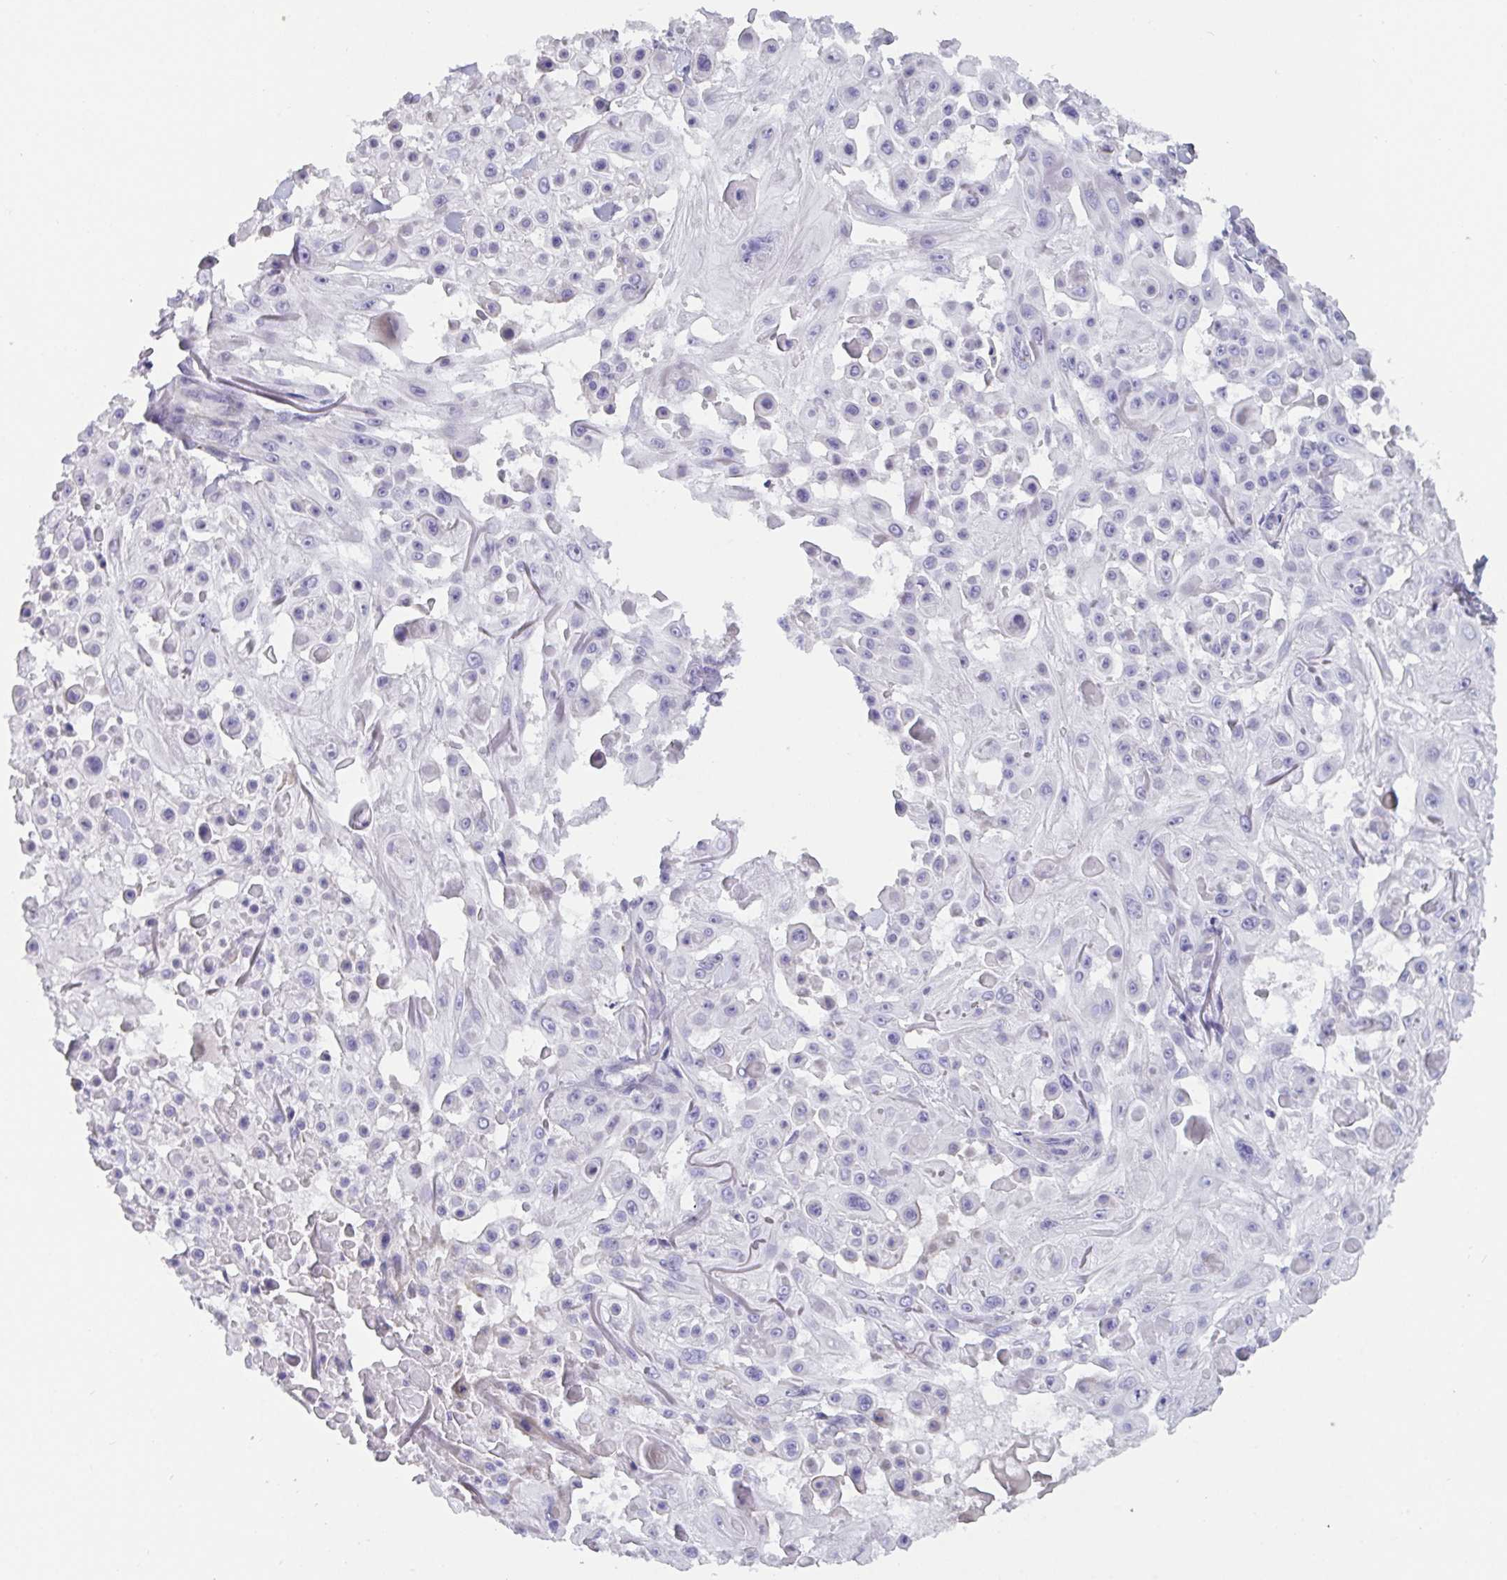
{"staining": {"intensity": "negative", "quantity": "none", "location": "none"}, "tissue": "skin cancer", "cell_type": "Tumor cells", "image_type": "cancer", "snomed": [{"axis": "morphology", "description": "Squamous cell carcinoma, NOS"}, {"axis": "topography", "description": "Skin"}], "caption": "Tumor cells show no significant protein expression in skin cancer (squamous cell carcinoma).", "gene": "OR5P3", "patient": {"sex": "male", "age": 91}}